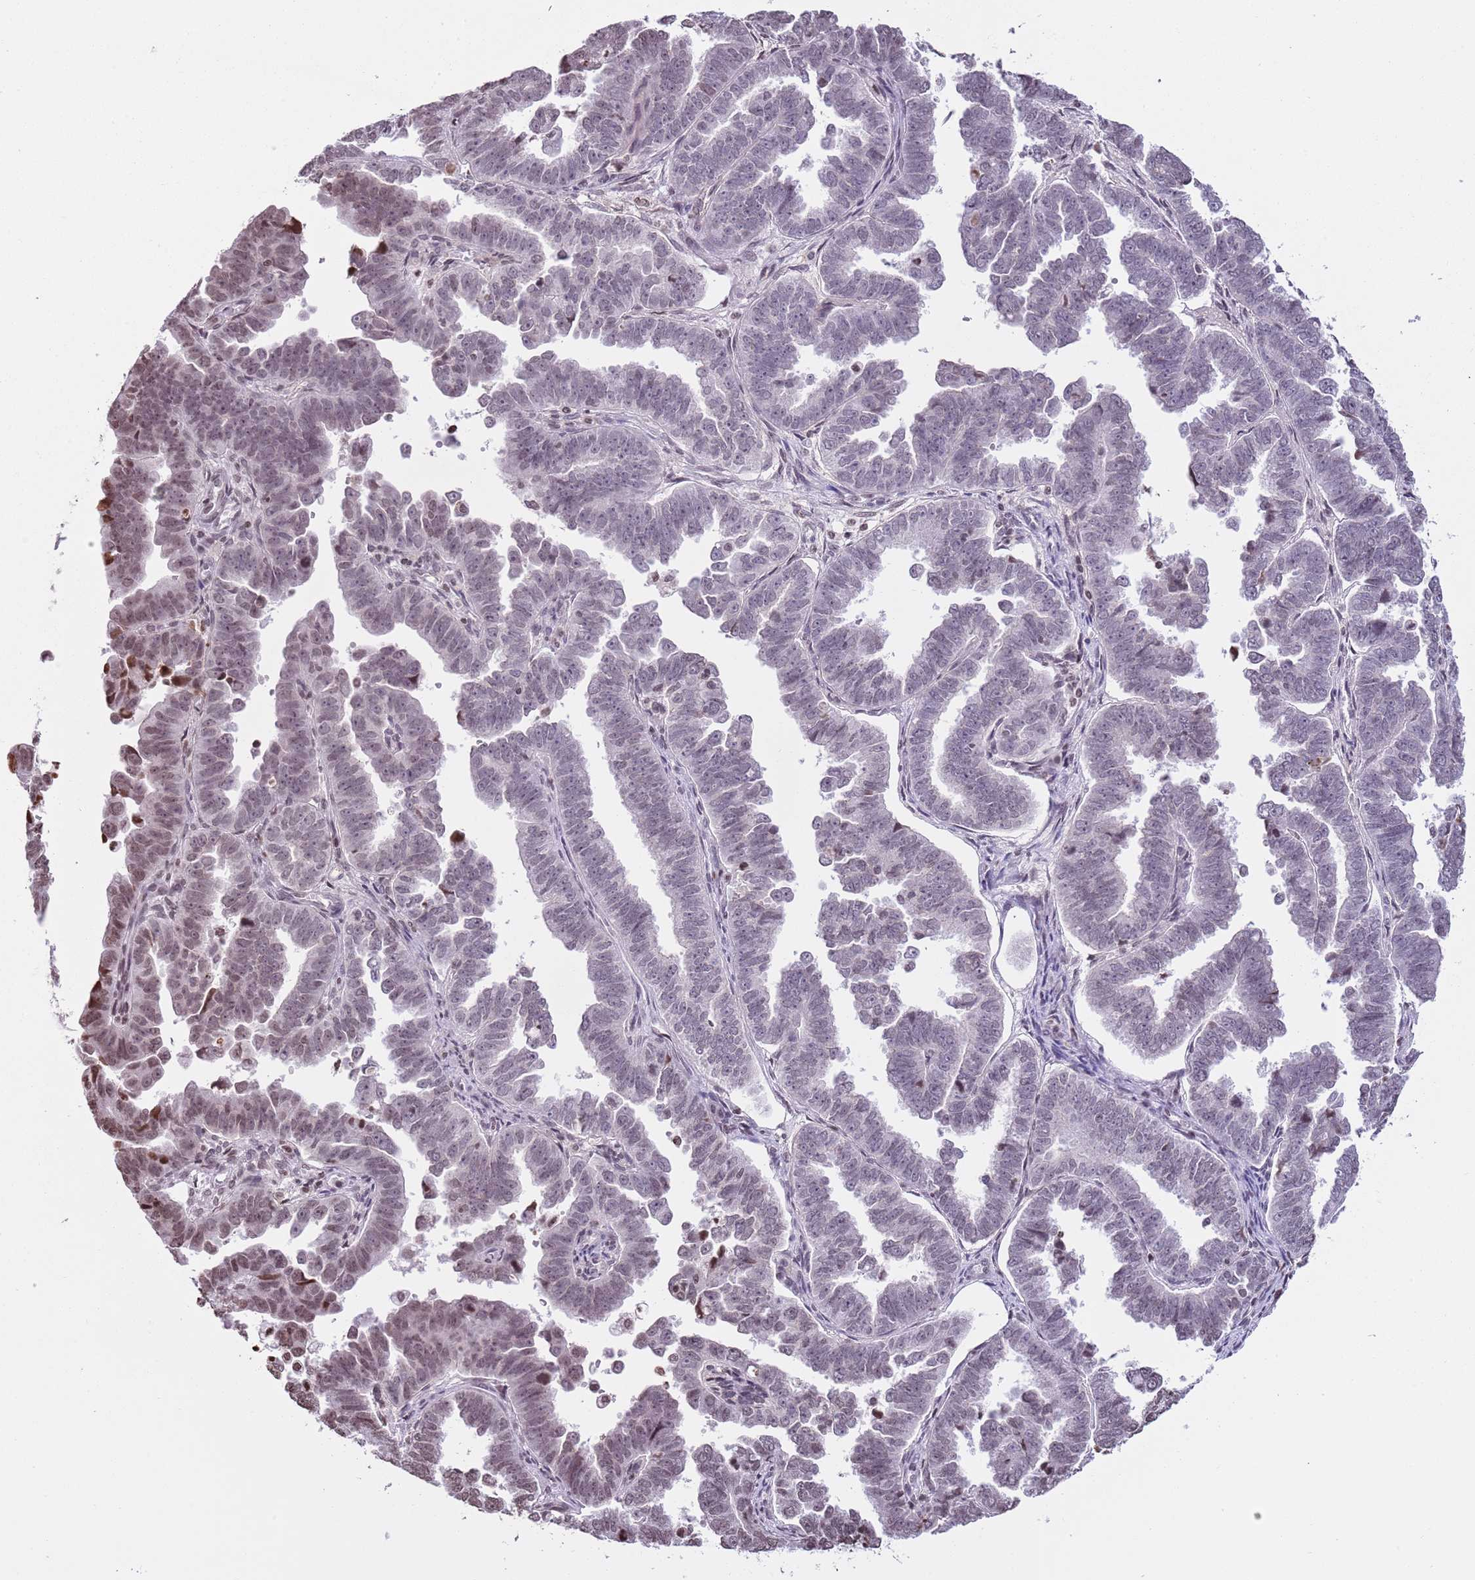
{"staining": {"intensity": "weak", "quantity": "<25%", "location": "nuclear"}, "tissue": "endometrial cancer", "cell_type": "Tumor cells", "image_type": "cancer", "snomed": [{"axis": "morphology", "description": "Adenocarcinoma, NOS"}, {"axis": "topography", "description": "Endometrium"}], "caption": "High magnification brightfield microscopy of endometrial cancer stained with DAB (3,3'-diaminobenzidine) (brown) and counterstained with hematoxylin (blue): tumor cells show no significant expression.", "gene": "KPNA3", "patient": {"sex": "female", "age": 75}}